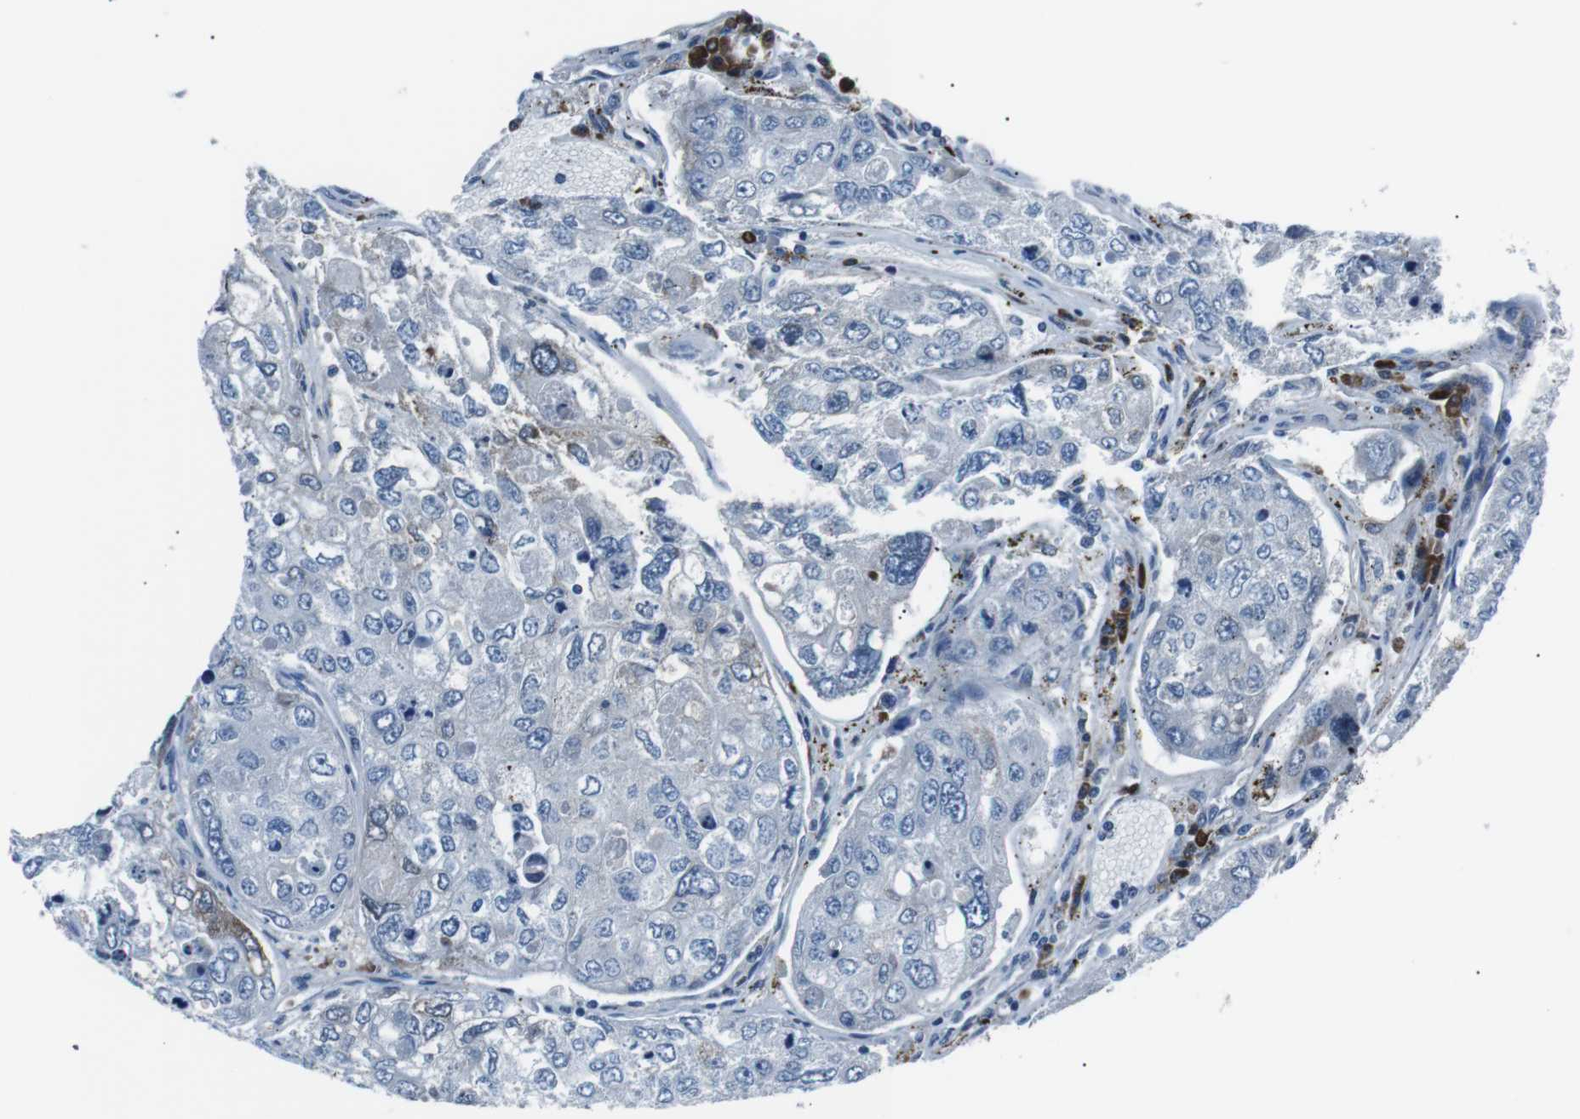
{"staining": {"intensity": "moderate", "quantity": "25%-75%", "location": "cytoplasmic/membranous"}, "tissue": "urothelial cancer", "cell_type": "Tumor cells", "image_type": "cancer", "snomed": [{"axis": "morphology", "description": "Urothelial carcinoma, High grade"}, {"axis": "topography", "description": "Lymph node"}, {"axis": "topography", "description": "Urinary bladder"}], "caption": "Tumor cells reveal moderate cytoplasmic/membranous staining in about 25%-75% of cells in urothelial cancer.", "gene": "BLNK", "patient": {"sex": "male", "age": 51}}